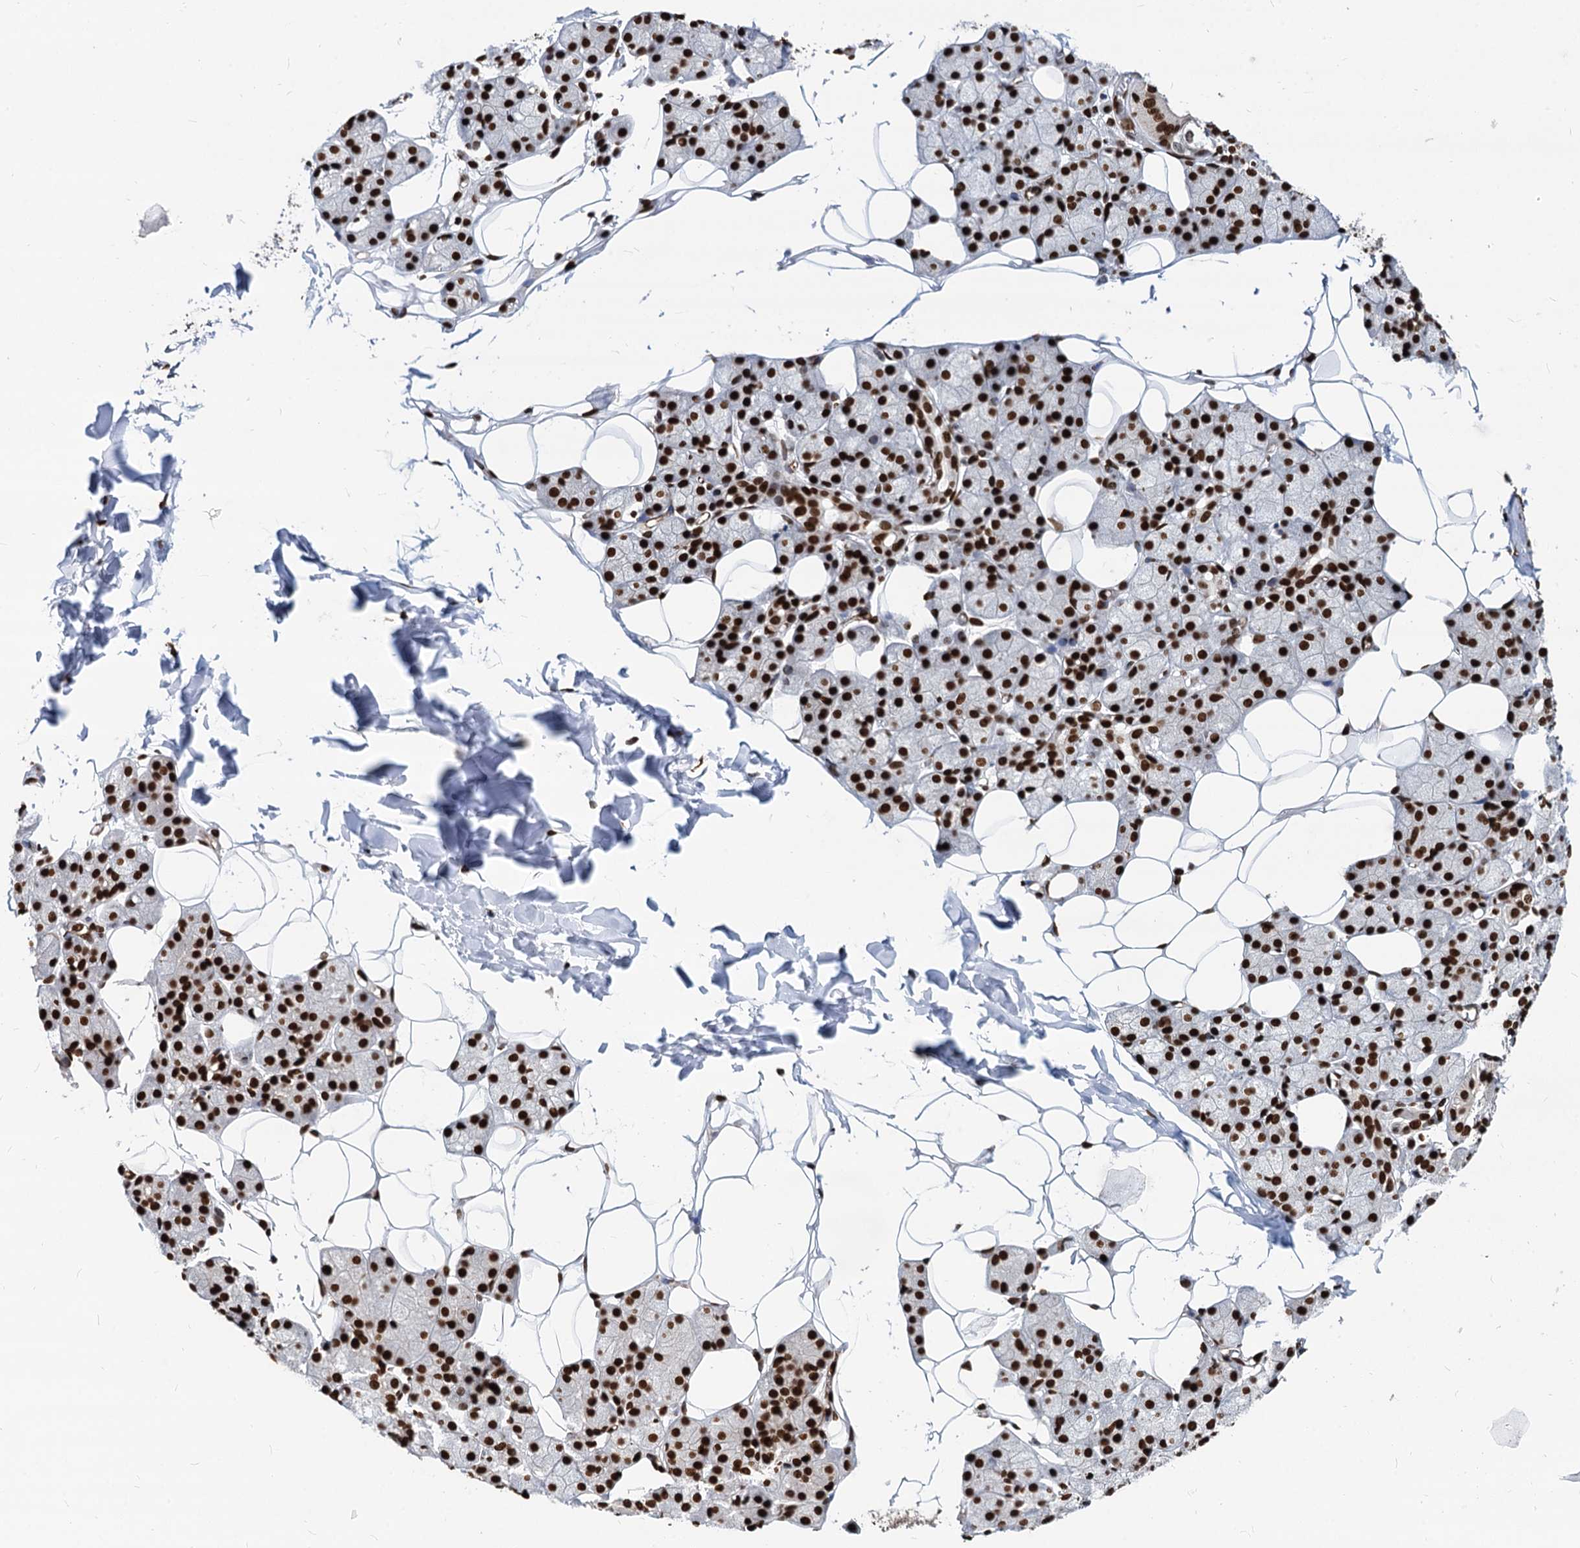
{"staining": {"intensity": "strong", "quantity": ">75%", "location": "nuclear"}, "tissue": "salivary gland", "cell_type": "Glandular cells", "image_type": "normal", "snomed": [{"axis": "morphology", "description": "Normal tissue, NOS"}, {"axis": "topography", "description": "Salivary gland"}], "caption": "High-magnification brightfield microscopy of unremarkable salivary gland stained with DAB (brown) and counterstained with hematoxylin (blue). glandular cells exhibit strong nuclear expression is identified in approximately>75% of cells.", "gene": "MECP2", "patient": {"sex": "female", "age": 33}}